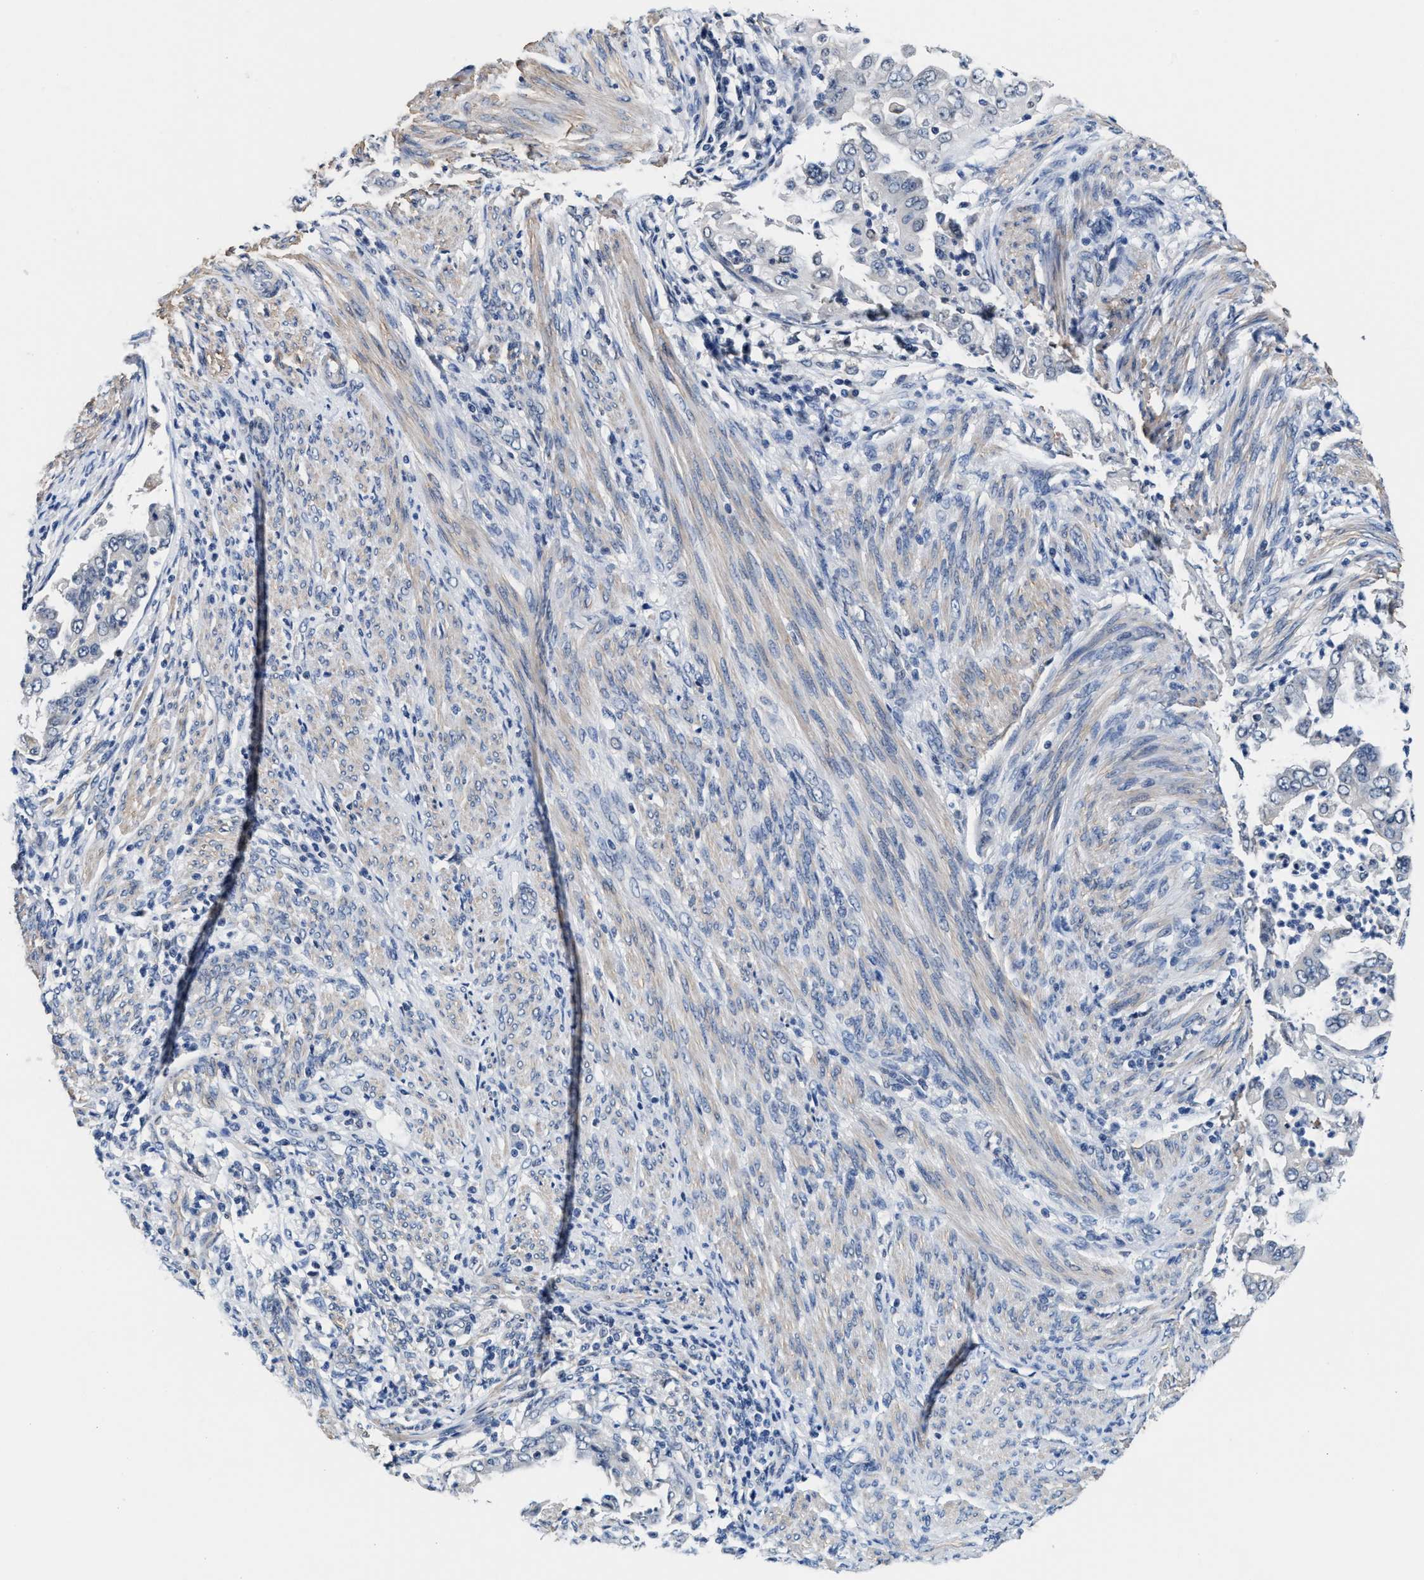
{"staining": {"intensity": "negative", "quantity": "none", "location": "none"}, "tissue": "endometrial cancer", "cell_type": "Tumor cells", "image_type": "cancer", "snomed": [{"axis": "morphology", "description": "Adenocarcinoma, NOS"}, {"axis": "topography", "description": "Endometrium"}], "caption": "This is a photomicrograph of immunohistochemistry (IHC) staining of endometrial cancer, which shows no staining in tumor cells.", "gene": "MYH3", "patient": {"sex": "female", "age": 85}}